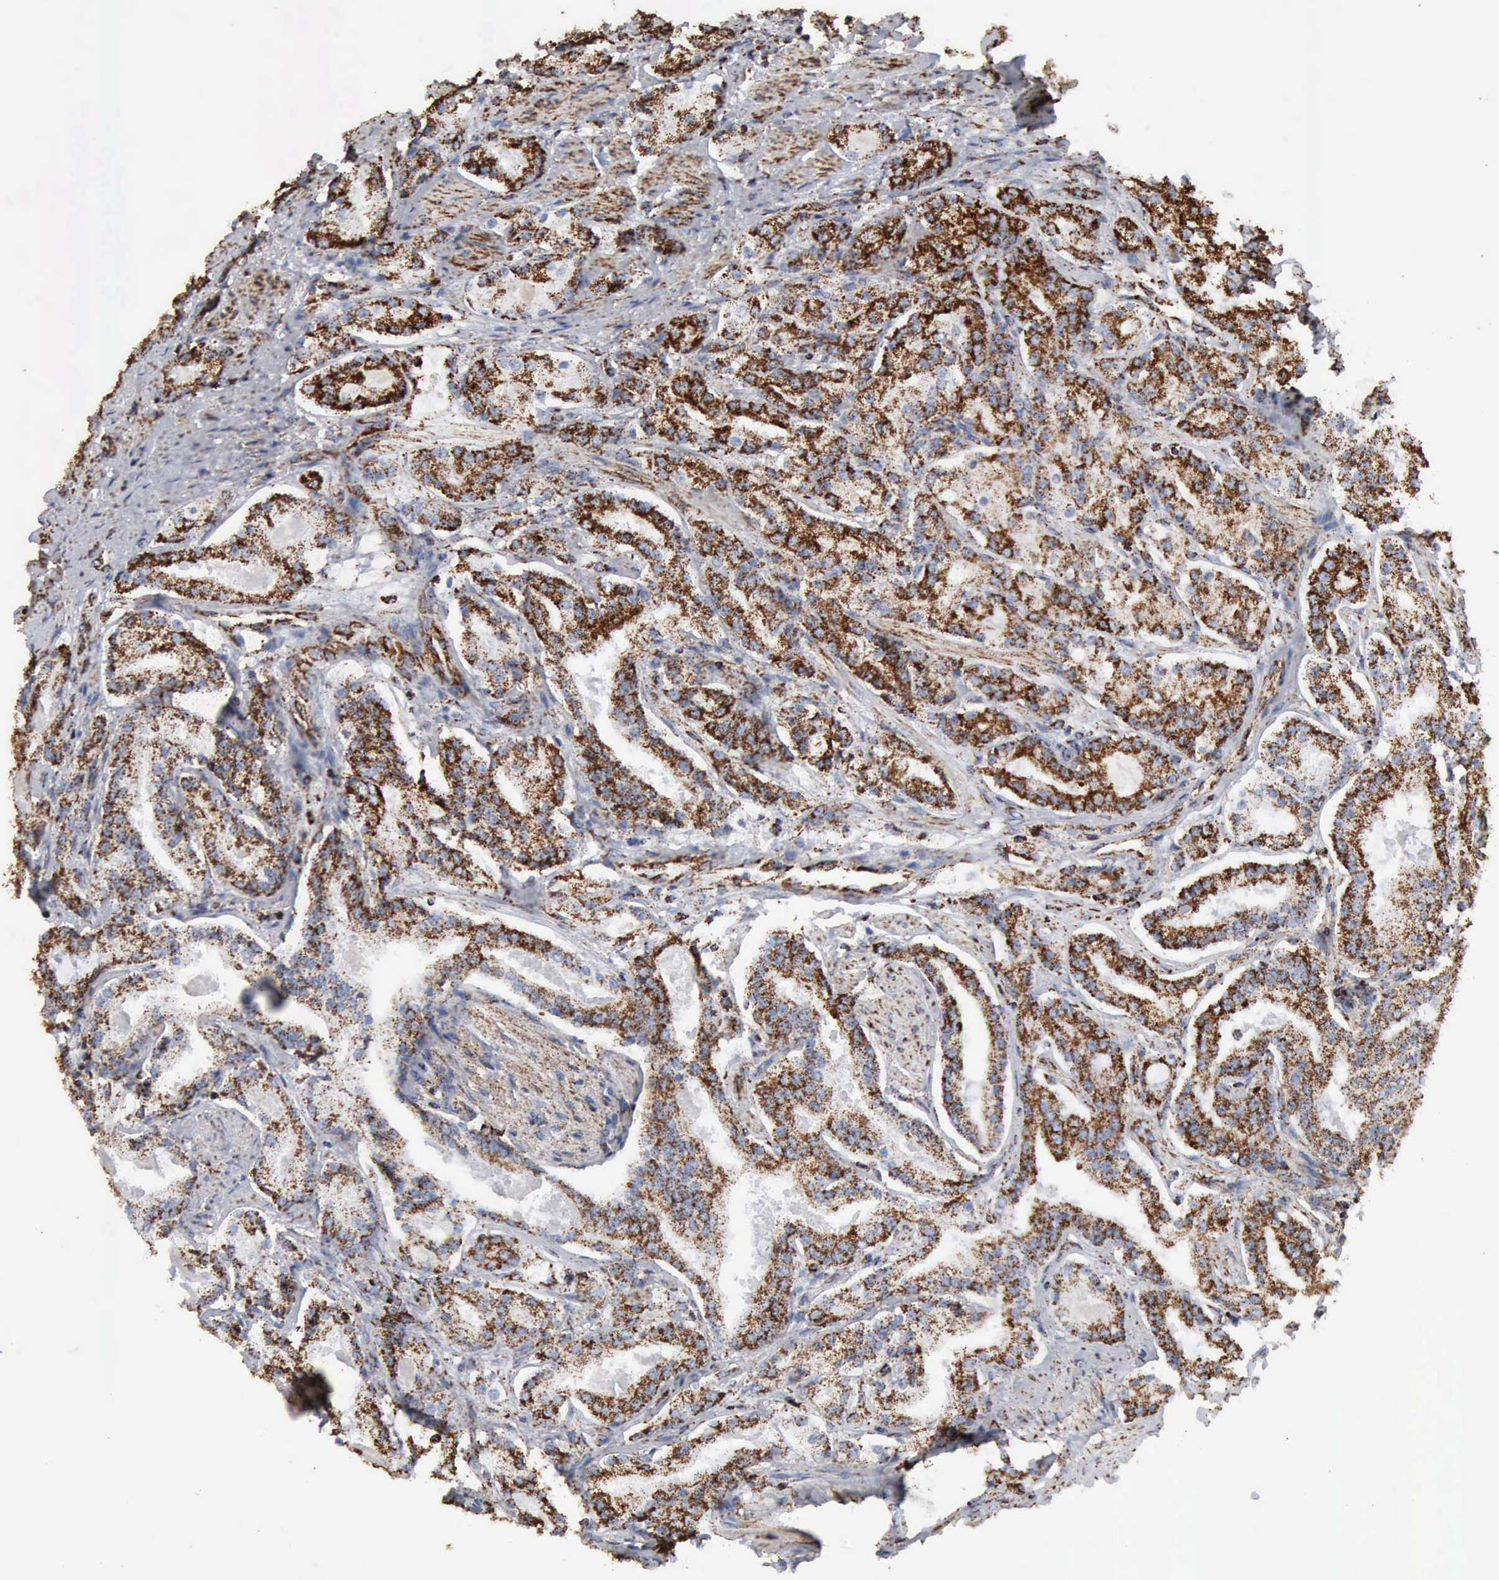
{"staining": {"intensity": "strong", "quantity": ">75%", "location": "cytoplasmic/membranous"}, "tissue": "prostate cancer", "cell_type": "Tumor cells", "image_type": "cancer", "snomed": [{"axis": "morphology", "description": "Adenocarcinoma, Medium grade"}, {"axis": "topography", "description": "Prostate"}], "caption": "Immunohistochemical staining of human prostate cancer displays strong cytoplasmic/membranous protein staining in about >75% of tumor cells.", "gene": "ACO2", "patient": {"sex": "male", "age": 72}}